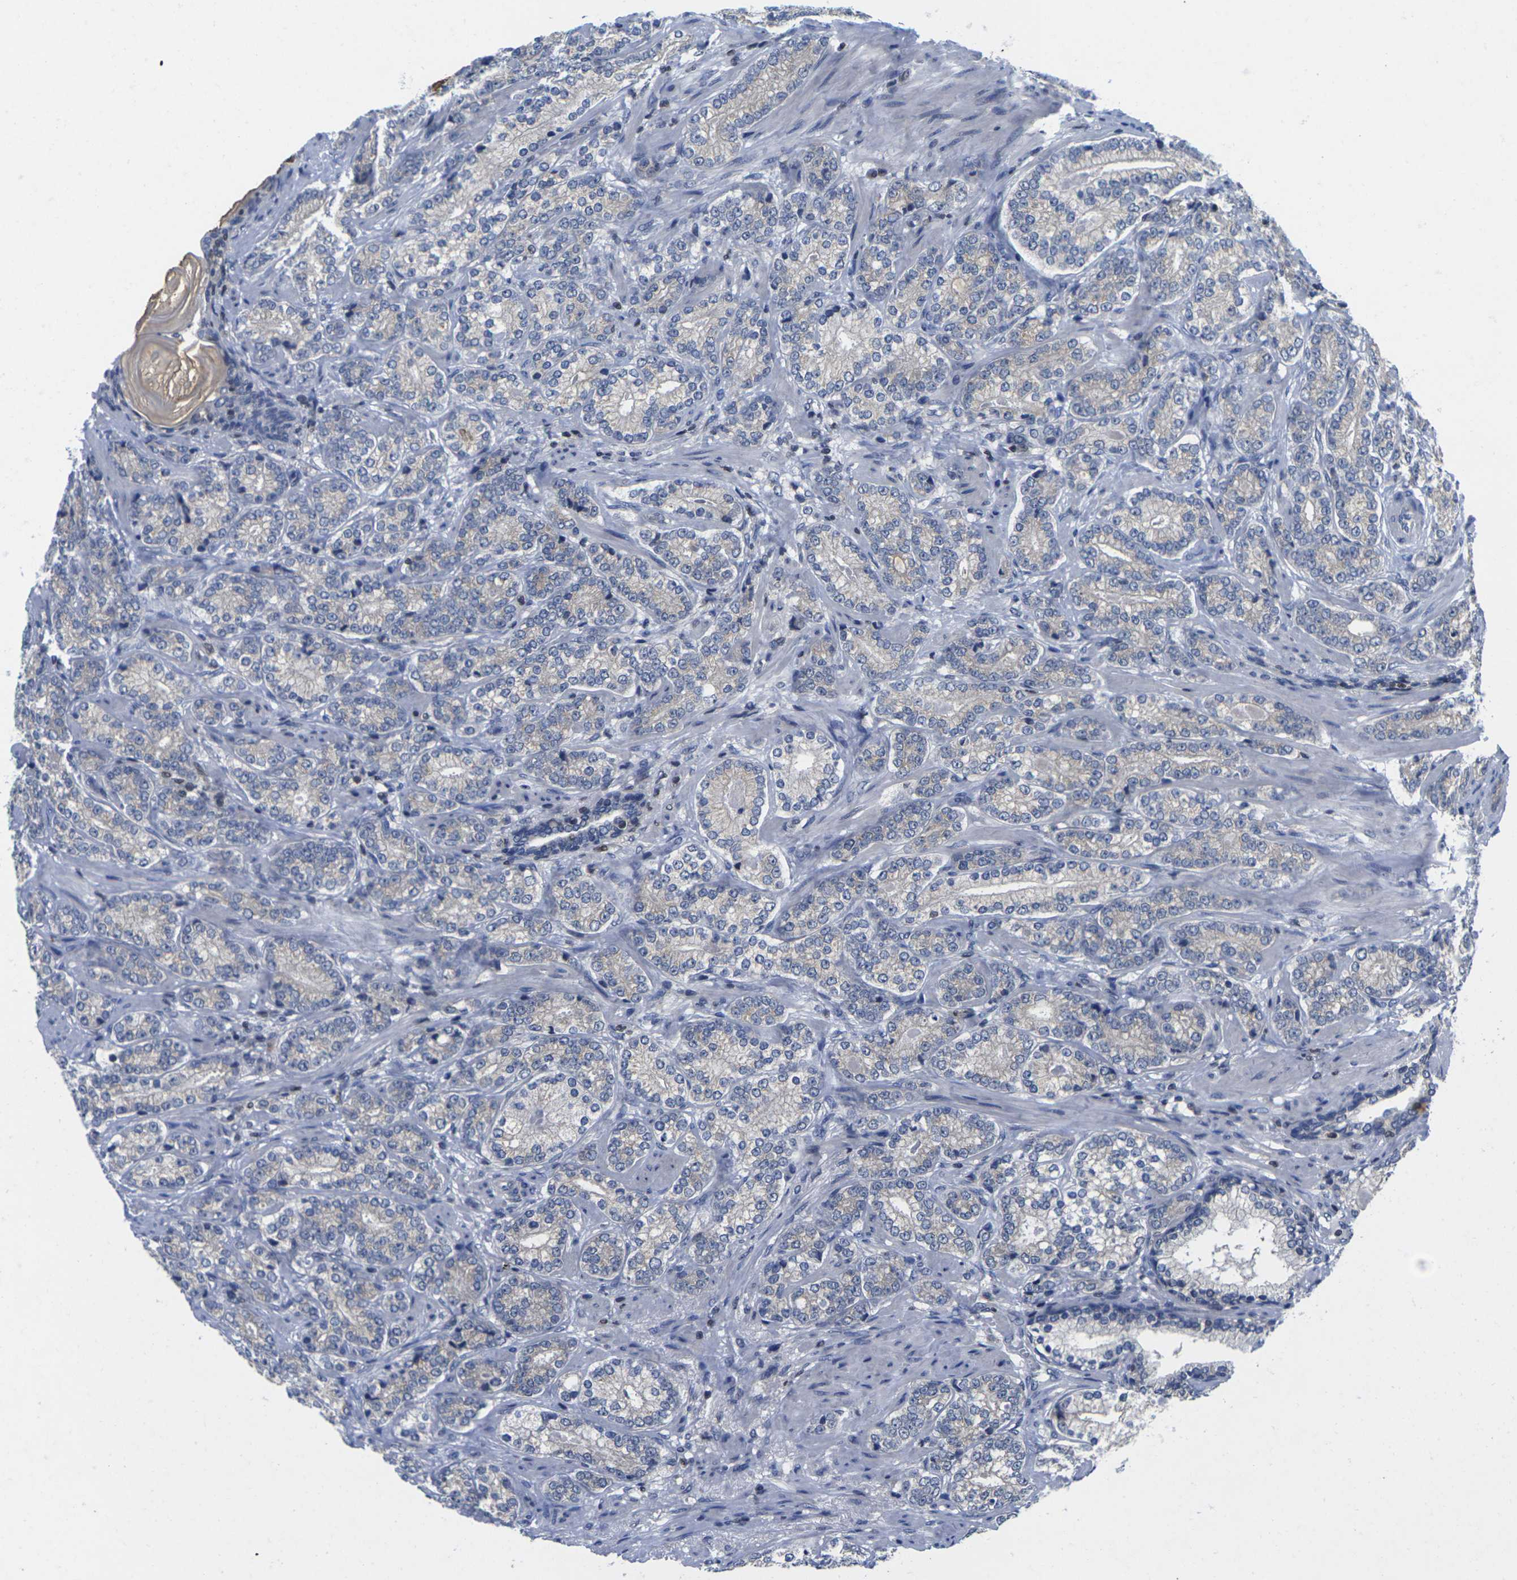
{"staining": {"intensity": "negative", "quantity": "none", "location": "none"}, "tissue": "prostate cancer", "cell_type": "Tumor cells", "image_type": "cancer", "snomed": [{"axis": "morphology", "description": "Adenocarcinoma, High grade"}, {"axis": "topography", "description": "Prostate"}], "caption": "The micrograph exhibits no significant staining in tumor cells of high-grade adenocarcinoma (prostate). Brightfield microscopy of immunohistochemistry (IHC) stained with DAB (3,3'-diaminobenzidine) (brown) and hematoxylin (blue), captured at high magnification.", "gene": "IKZF1", "patient": {"sex": "male", "age": 61}}